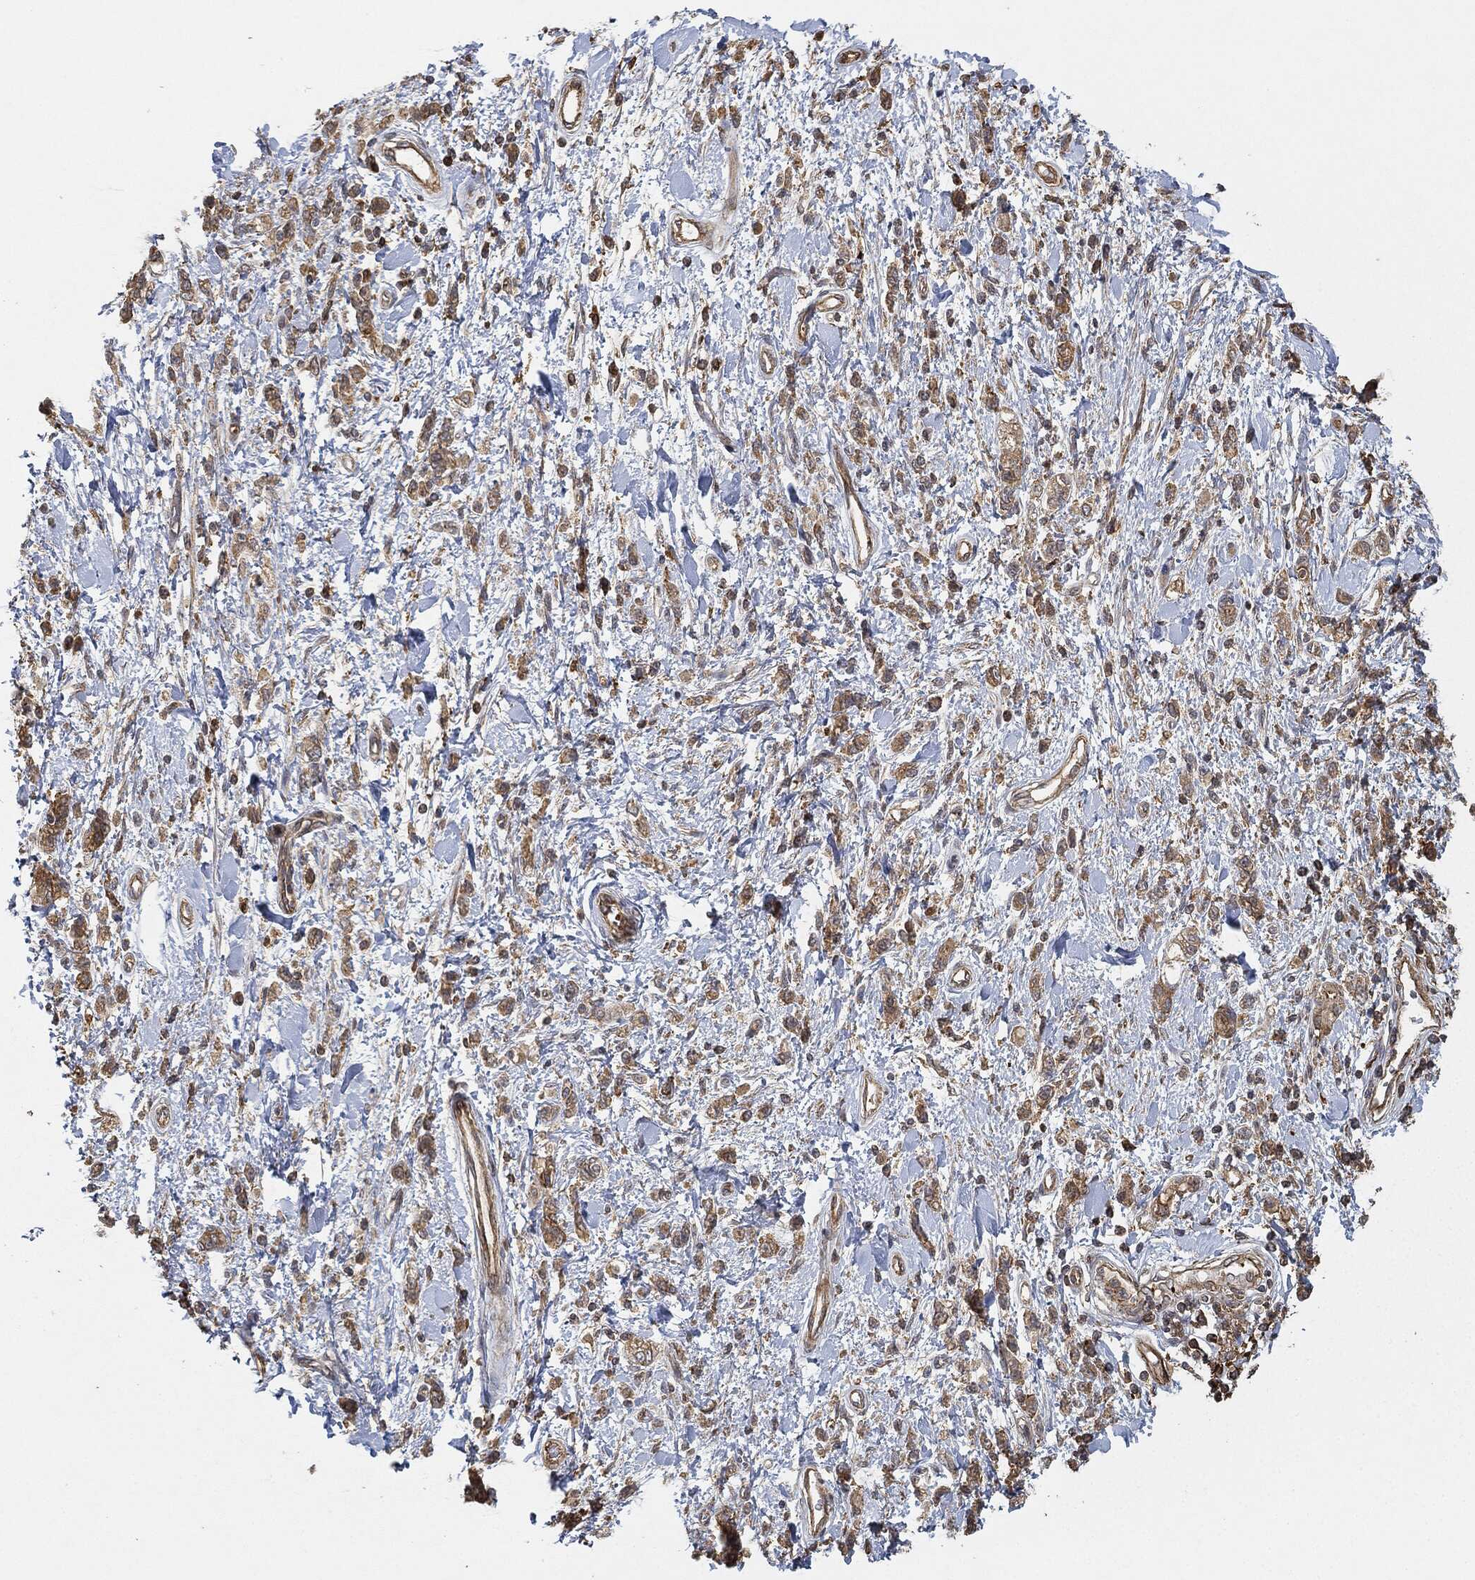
{"staining": {"intensity": "moderate", "quantity": ">75%", "location": "cytoplasmic/membranous"}, "tissue": "stomach cancer", "cell_type": "Tumor cells", "image_type": "cancer", "snomed": [{"axis": "morphology", "description": "Adenocarcinoma, NOS"}, {"axis": "topography", "description": "Stomach"}], "caption": "Immunohistochemistry (IHC) image of neoplastic tissue: human adenocarcinoma (stomach) stained using immunohistochemistry exhibits medium levels of moderate protein expression localized specifically in the cytoplasmic/membranous of tumor cells, appearing as a cytoplasmic/membranous brown color.", "gene": "TPT1", "patient": {"sex": "male", "age": 77}}